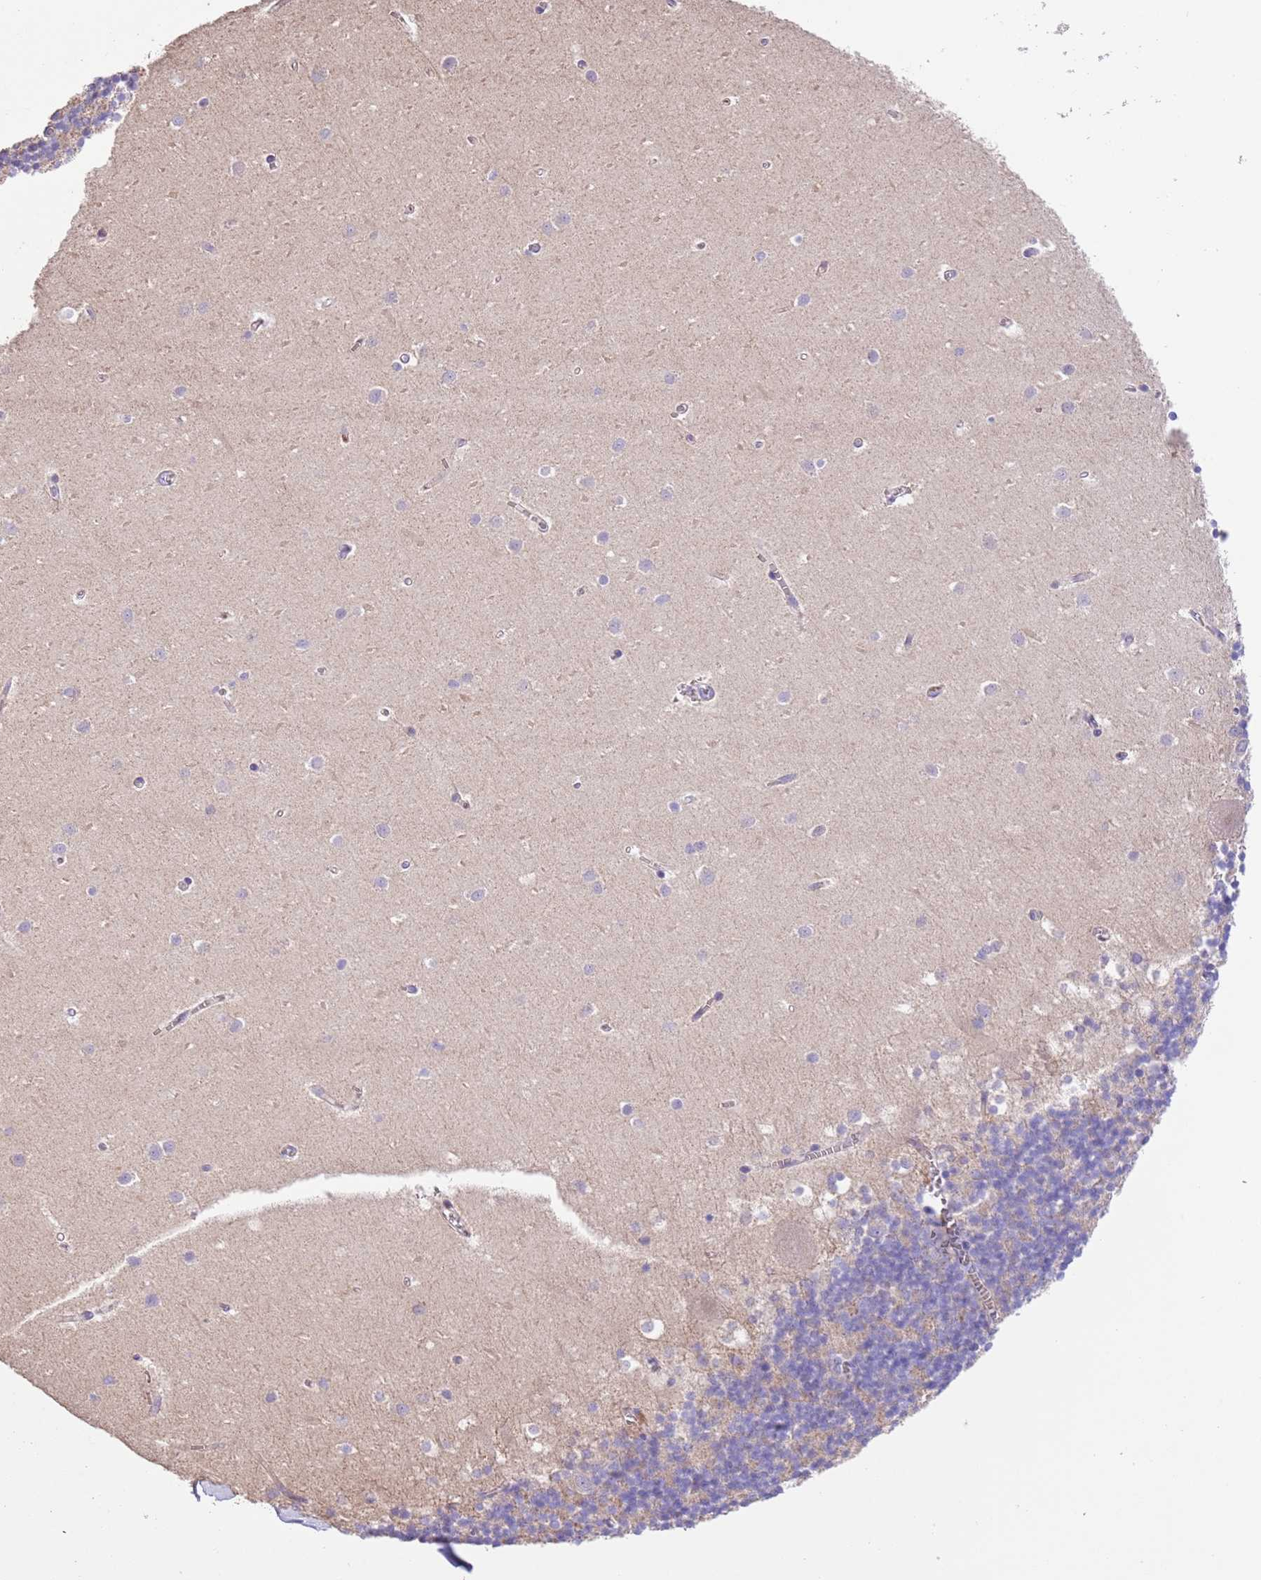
{"staining": {"intensity": "negative", "quantity": "none", "location": "none"}, "tissue": "cerebellum", "cell_type": "Cells in granular layer", "image_type": "normal", "snomed": [{"axis": "morphology", "description": "Normal tissue, NOS"}, {"axis": "topography", "description": "Cerebellum"}], "caption": "A high-resolution histopathology image shows immunohistochemistry (IHC) staining of normal cerebellum, which demonstrates no significant staining in cells in granular layer.", "gene": "PIGA", "patient": {"sex": "male", "age": 54}}